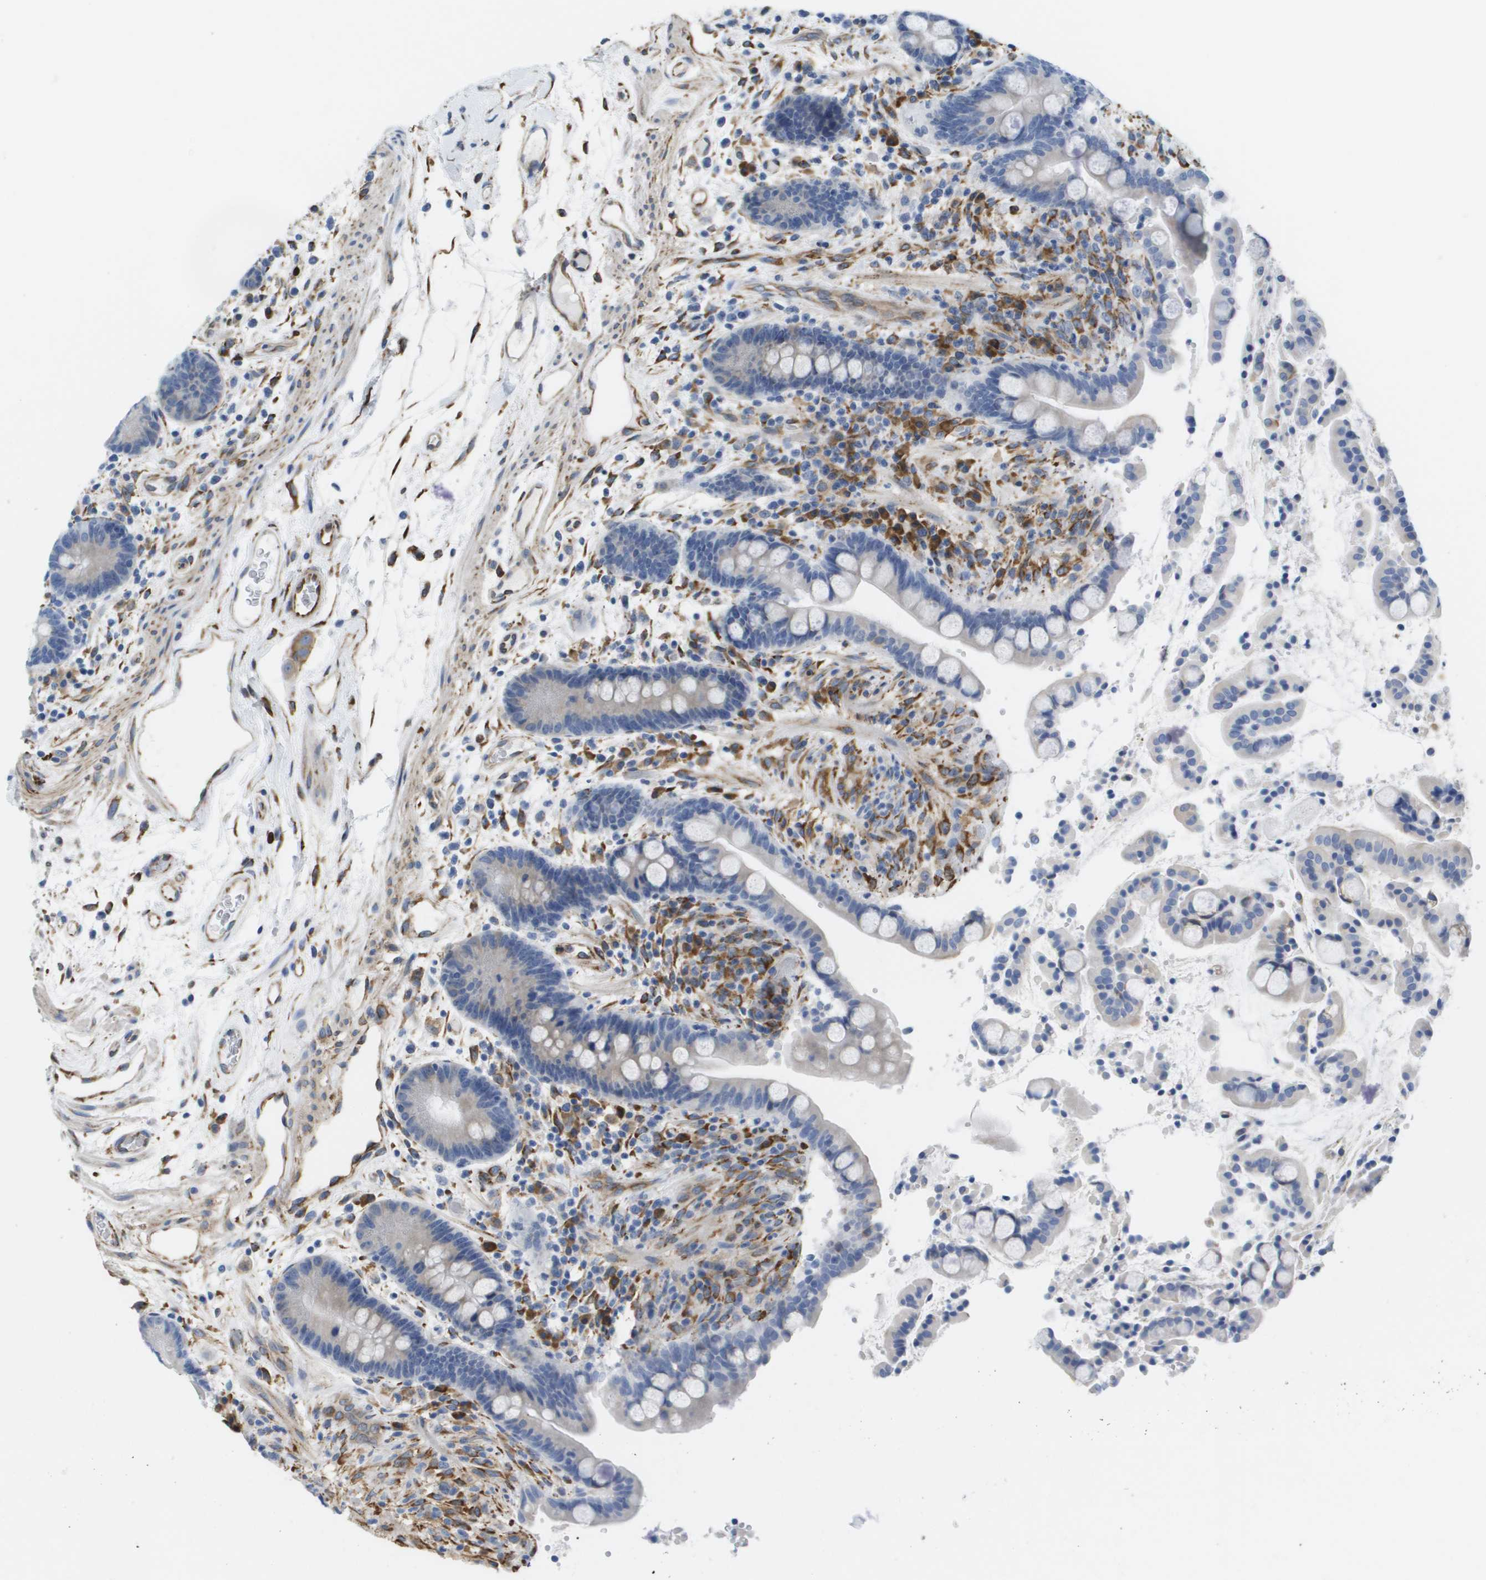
{"staining": {"intensity": "moderate", "quantity": ">75%", "location": "cytoplasmic/membranous"}, "tissue": "colon", "cell_type": "Endothelial cells", "image_type": "normal", "snomed": [{"axis": "morphology", "description": "Normal tissue, NOS"}, {"axis": "topography", "description": "Colon"}], "caption": "Moderate cytoplasmic/membranous protein staining is present in about >75% of endothelial cells in colon.", "gene": "ST3GAL2", "patient": {"sex": "male", "age": 73}}